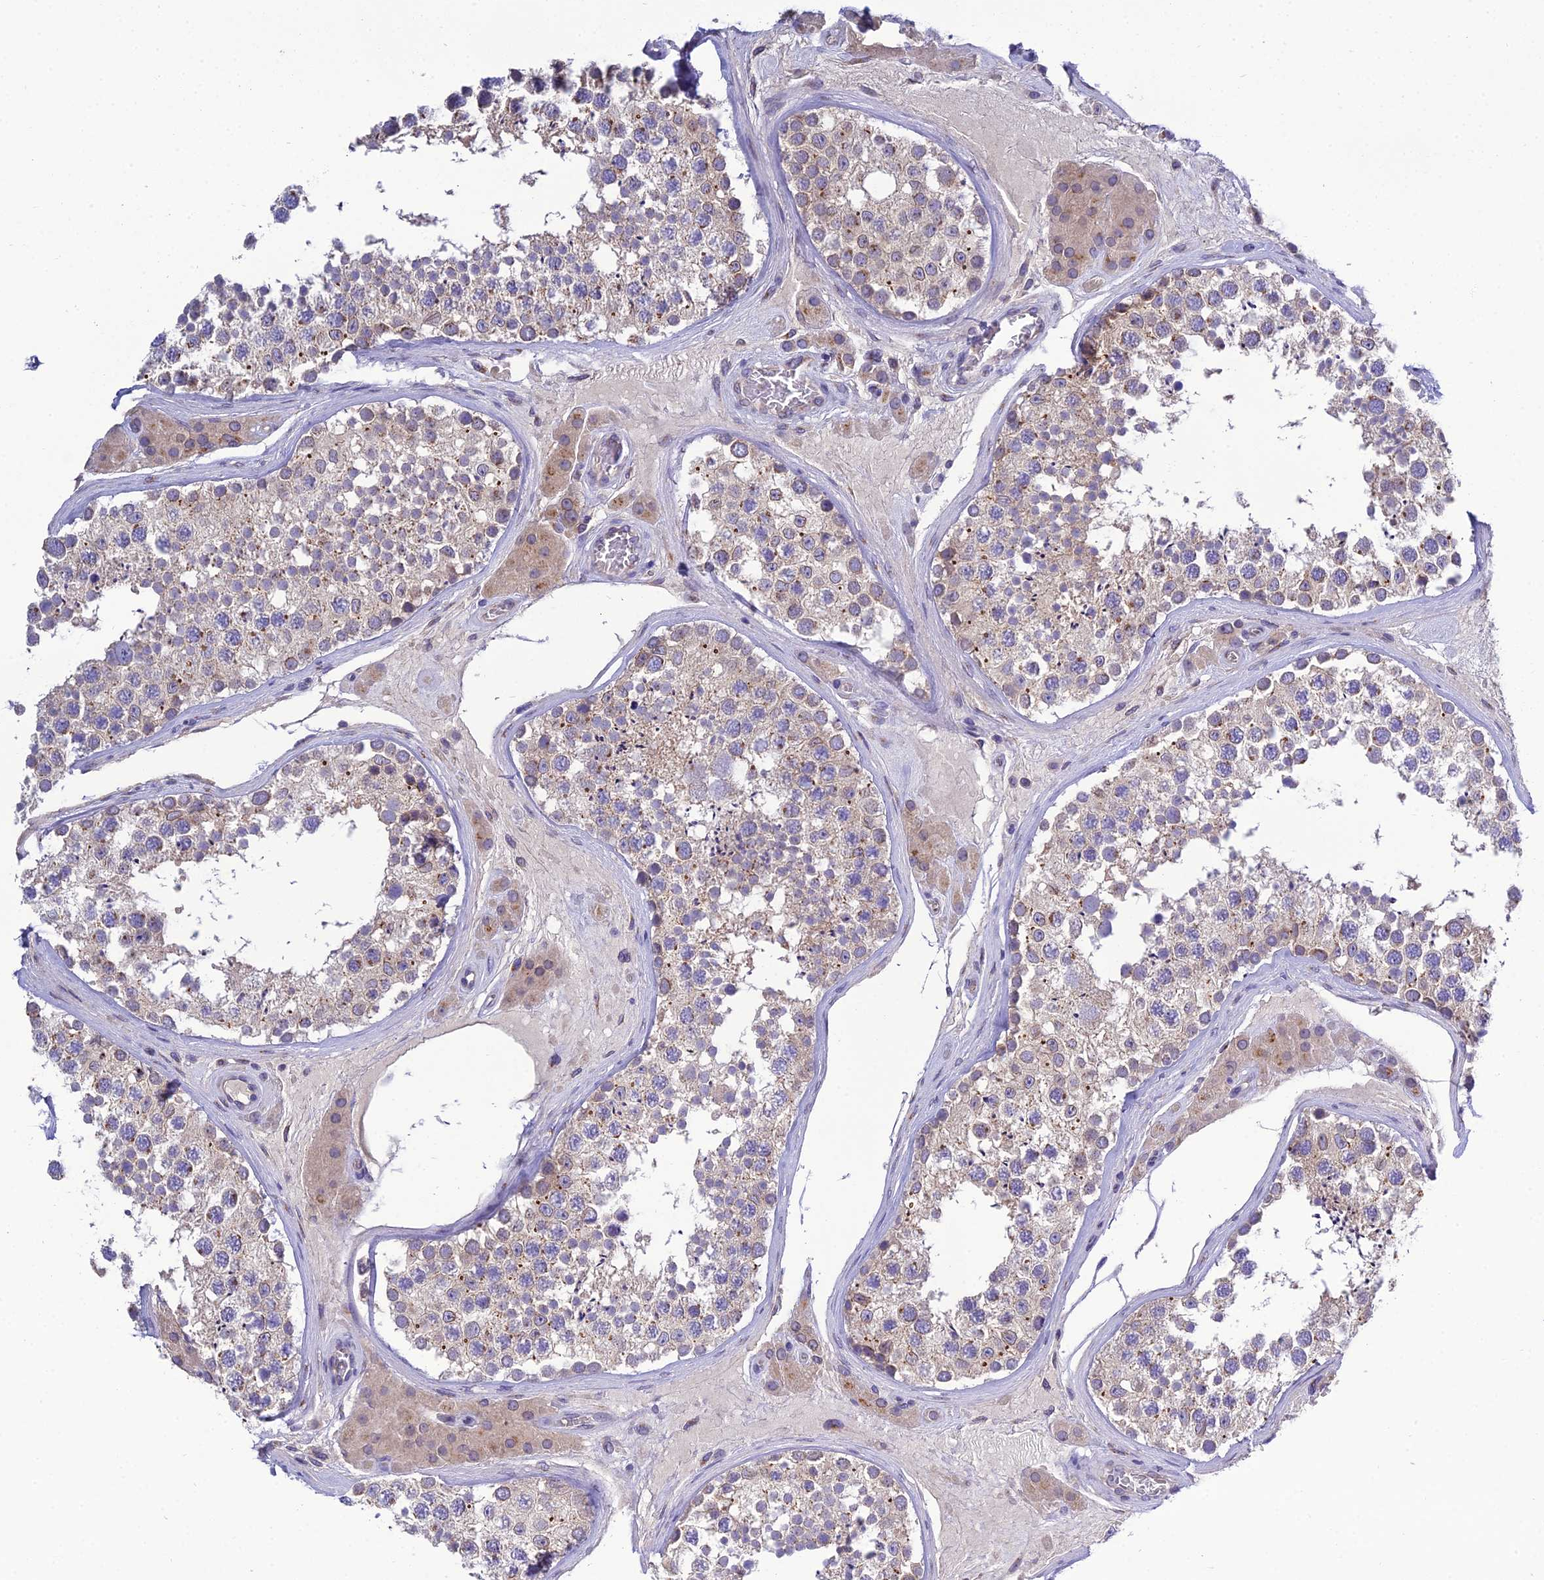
{"staining": {"intensity": "weak", "quantity": "25%-75%", "location": "cytoplasmic/membranous"}, "tissue": "testis", "cell_type": "Cells in seminiferous ducts", "image_type": "normal", "snomed": [{"axis": "morphology", "description": "Normal tissue, NOS"}, {"axis": "topography", "description": "Testis"}], "caption": "Testis stained for a protein displays weak cytoplasmic/membranous positivity in cells in seminiferous ducts. The protein of interest is shown in brown color, while the nuclei are stained blue.", "gene": "GOLPH3", "patient": {"sex": "male", "age": 46}}